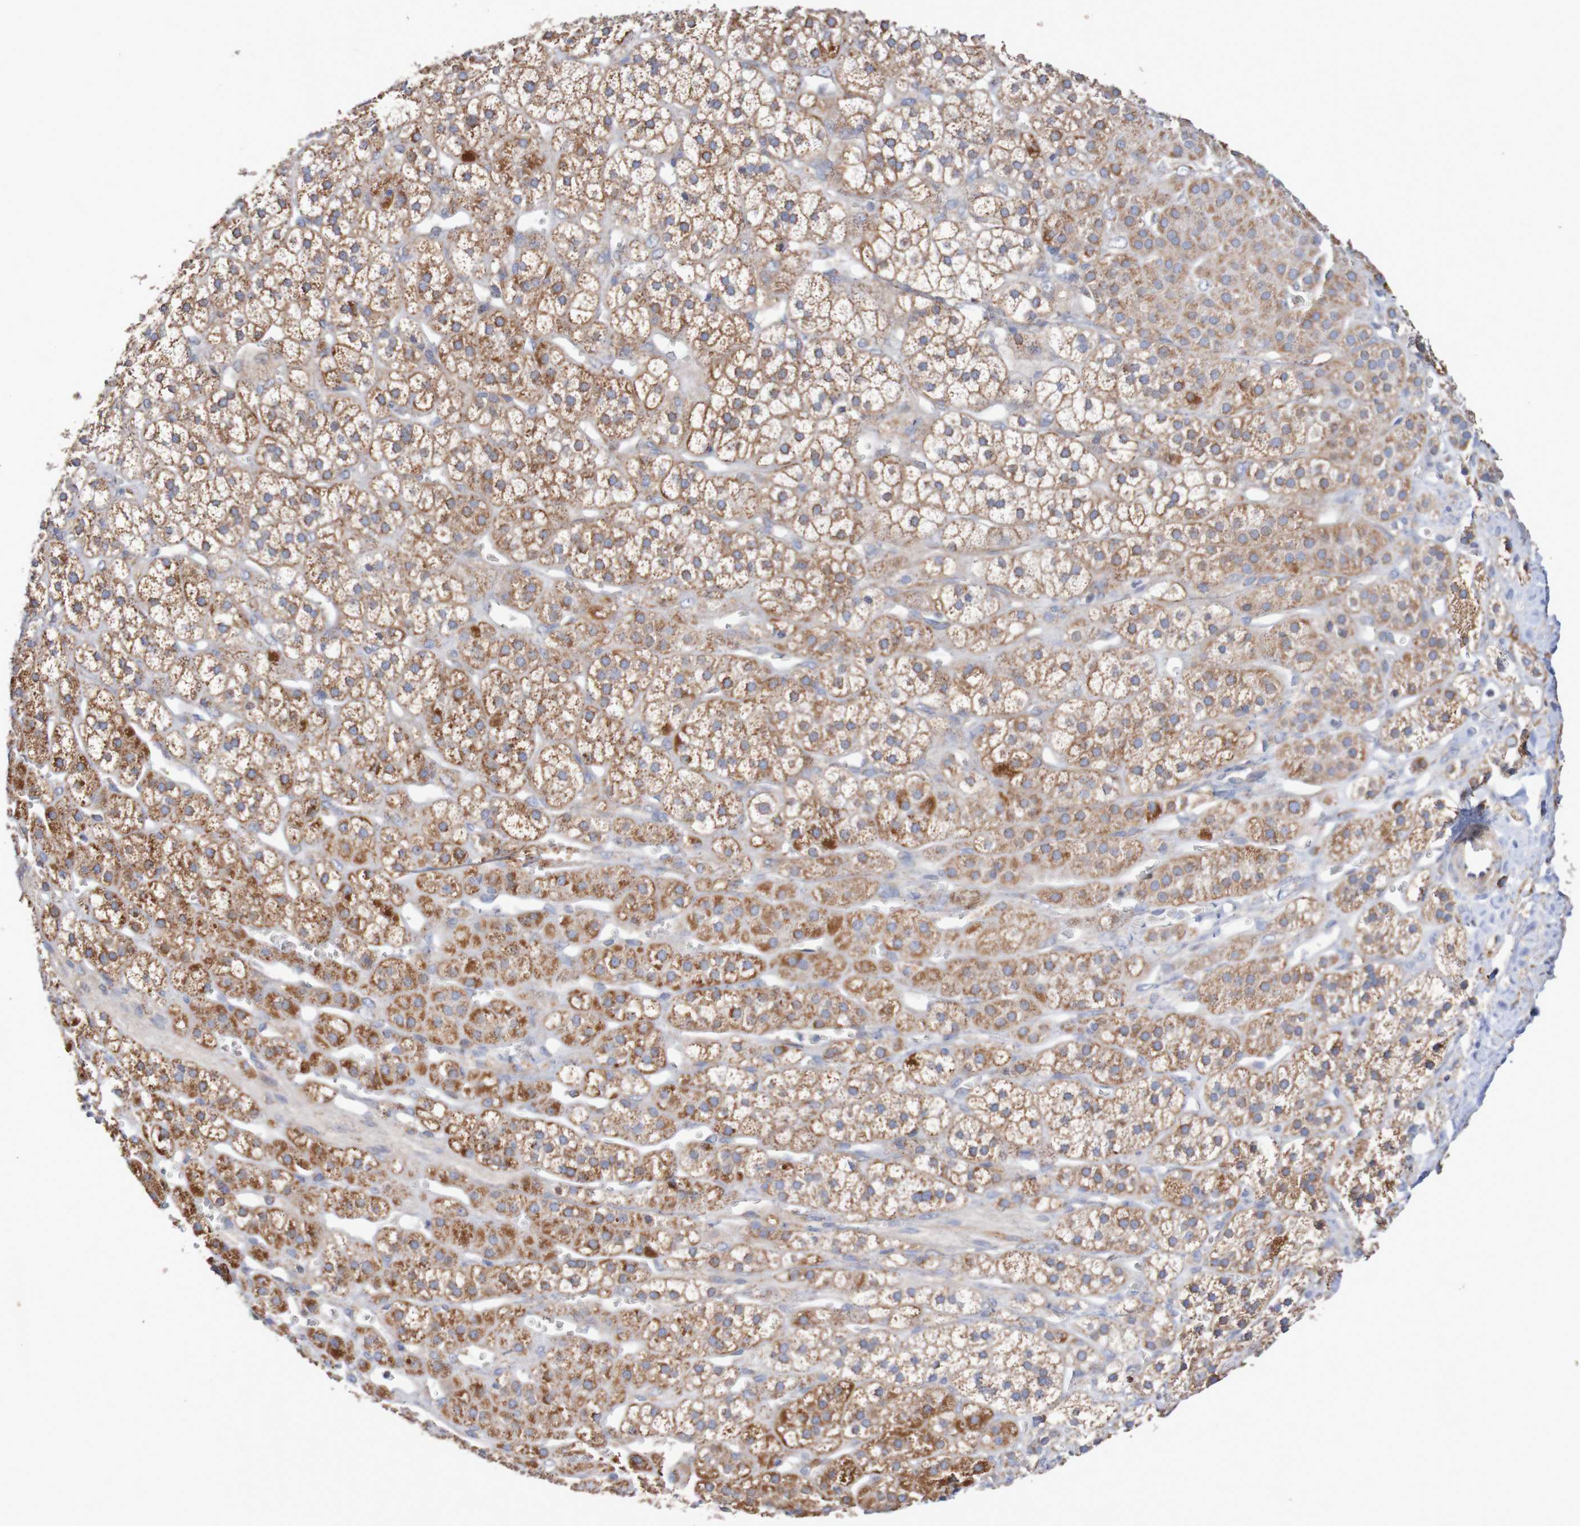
{"staining": {"intensity": "strong", "quantity": ">75%", "location": "cytoplasmic/membranous"}, "tissue": "adrenal gland", "cell_type": "Glandular cells", "image_type": "normal", "snomed": [{"axis": "morphology", "description": "Normal tissue, NOS"}, {"axis": "topography", "description": "Adrenal gland"}], "caption": "Immunohistochemistry (IHC) photomicrograph of unremarkable adrenal gland: adrenal gland stained using immunohistochemistry reveals high levels of strong protein expression localized specifically in the cytoplasmic/membranous of glandular cells, appearing as a cytoplasmic/membranous brown color.", "gene": "MMEL1", "patient": {"sex": "male", "age": 56}}